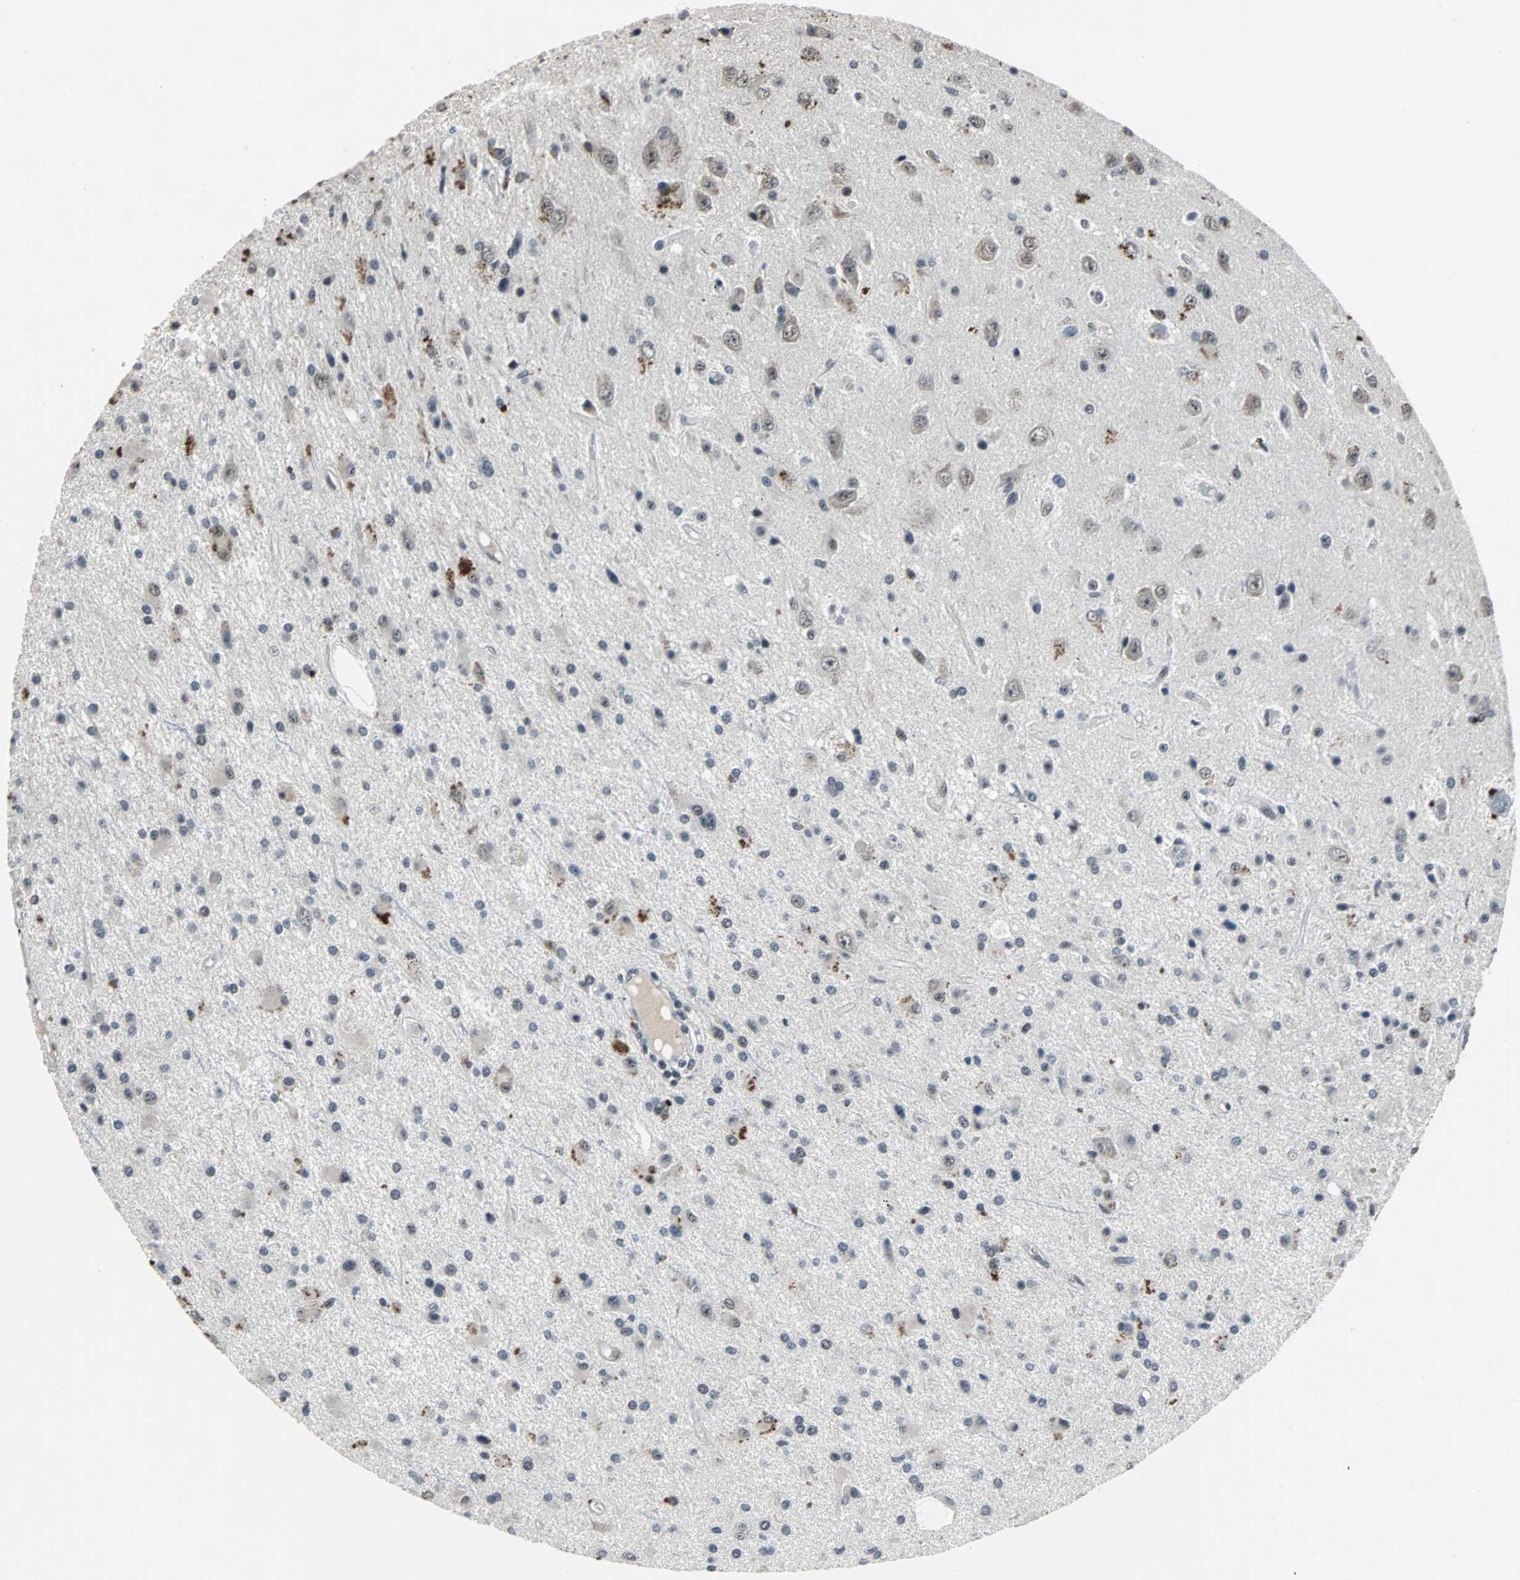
{"staining": {"intensity": "weak", "quantity": "<25%", "location": "cytoplasmic/membranous,nuclear"}, "tissue": "glioma", "cell_type": "Tumor cells", "image_type": "cancer", "snomed": [{"axis": "morphology", "description": "Glioma, malignant, Low grade"}, {"axis": "topography", "description": "Brain"}], "caption": "Immunohistochemistry (IHC) micrograph of neoplastic tissue: human glioma stained with DAB displays no significant protein staining in tumor cells.", "gene": "USP28", "patient": {"sex": "male", "age": 58}}